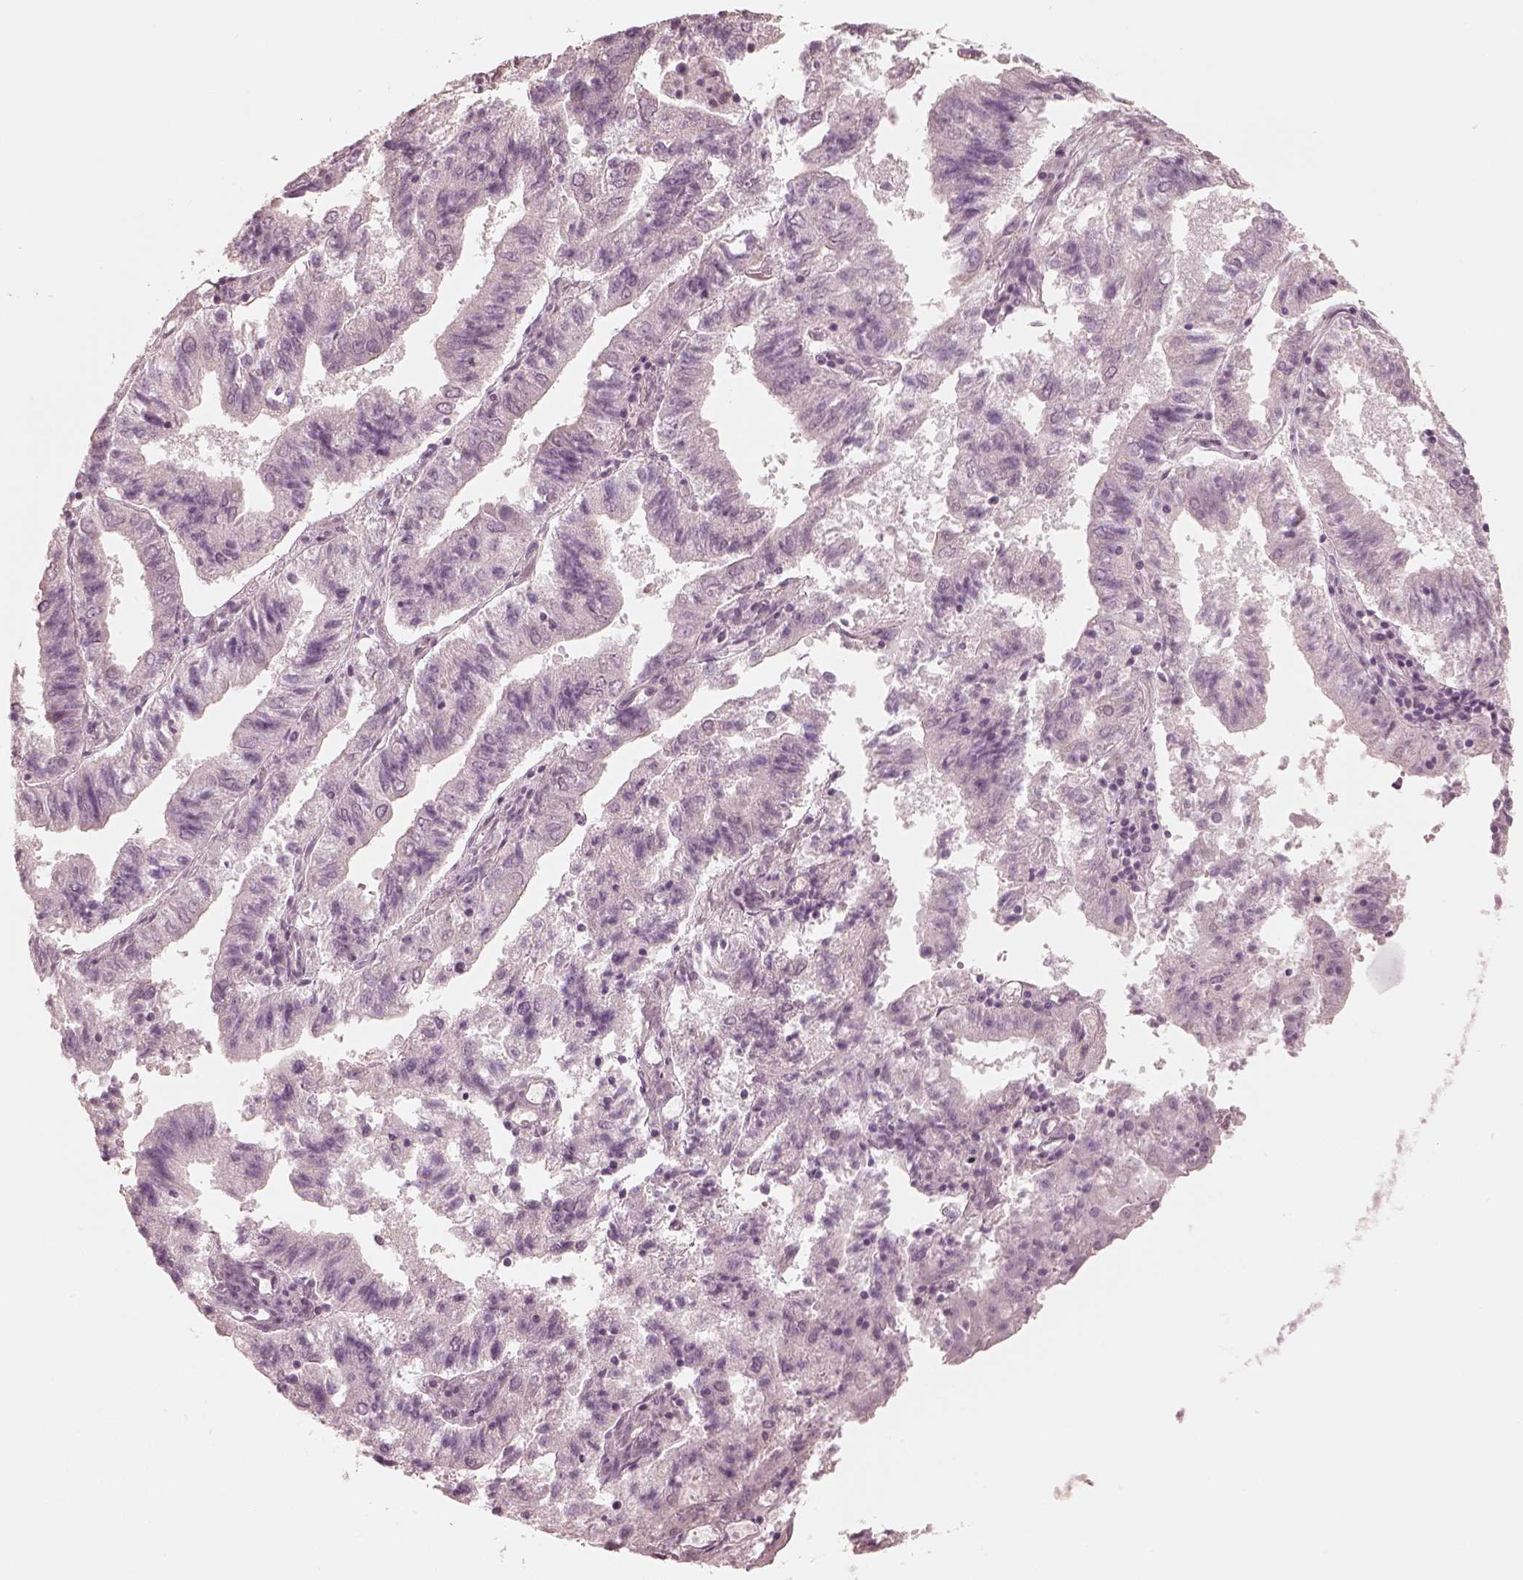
{"staining": {"intensity": "negative", "quantity": "none", "location": "none"}, "tissue": "endometrial cancer", "cell_type": "Tumor cells", "image_type": "cancer", "snomed": [{"axis": "morphology", "description": "Adenocarcinoma, NOS"}, {"axis": "topography", "description": "Endometrium"}], "caption": "IHC micrograph of human endometrial cancer stained for a protein (brown), which exhibits no staining in tumor cells. (Brightfield microscopy of DAB (3,3'-diaminobenzidine) immunohistochemistry at high magnification).", "gene": "SPATA24", "patient": {"sex": "female", "age": 82}}